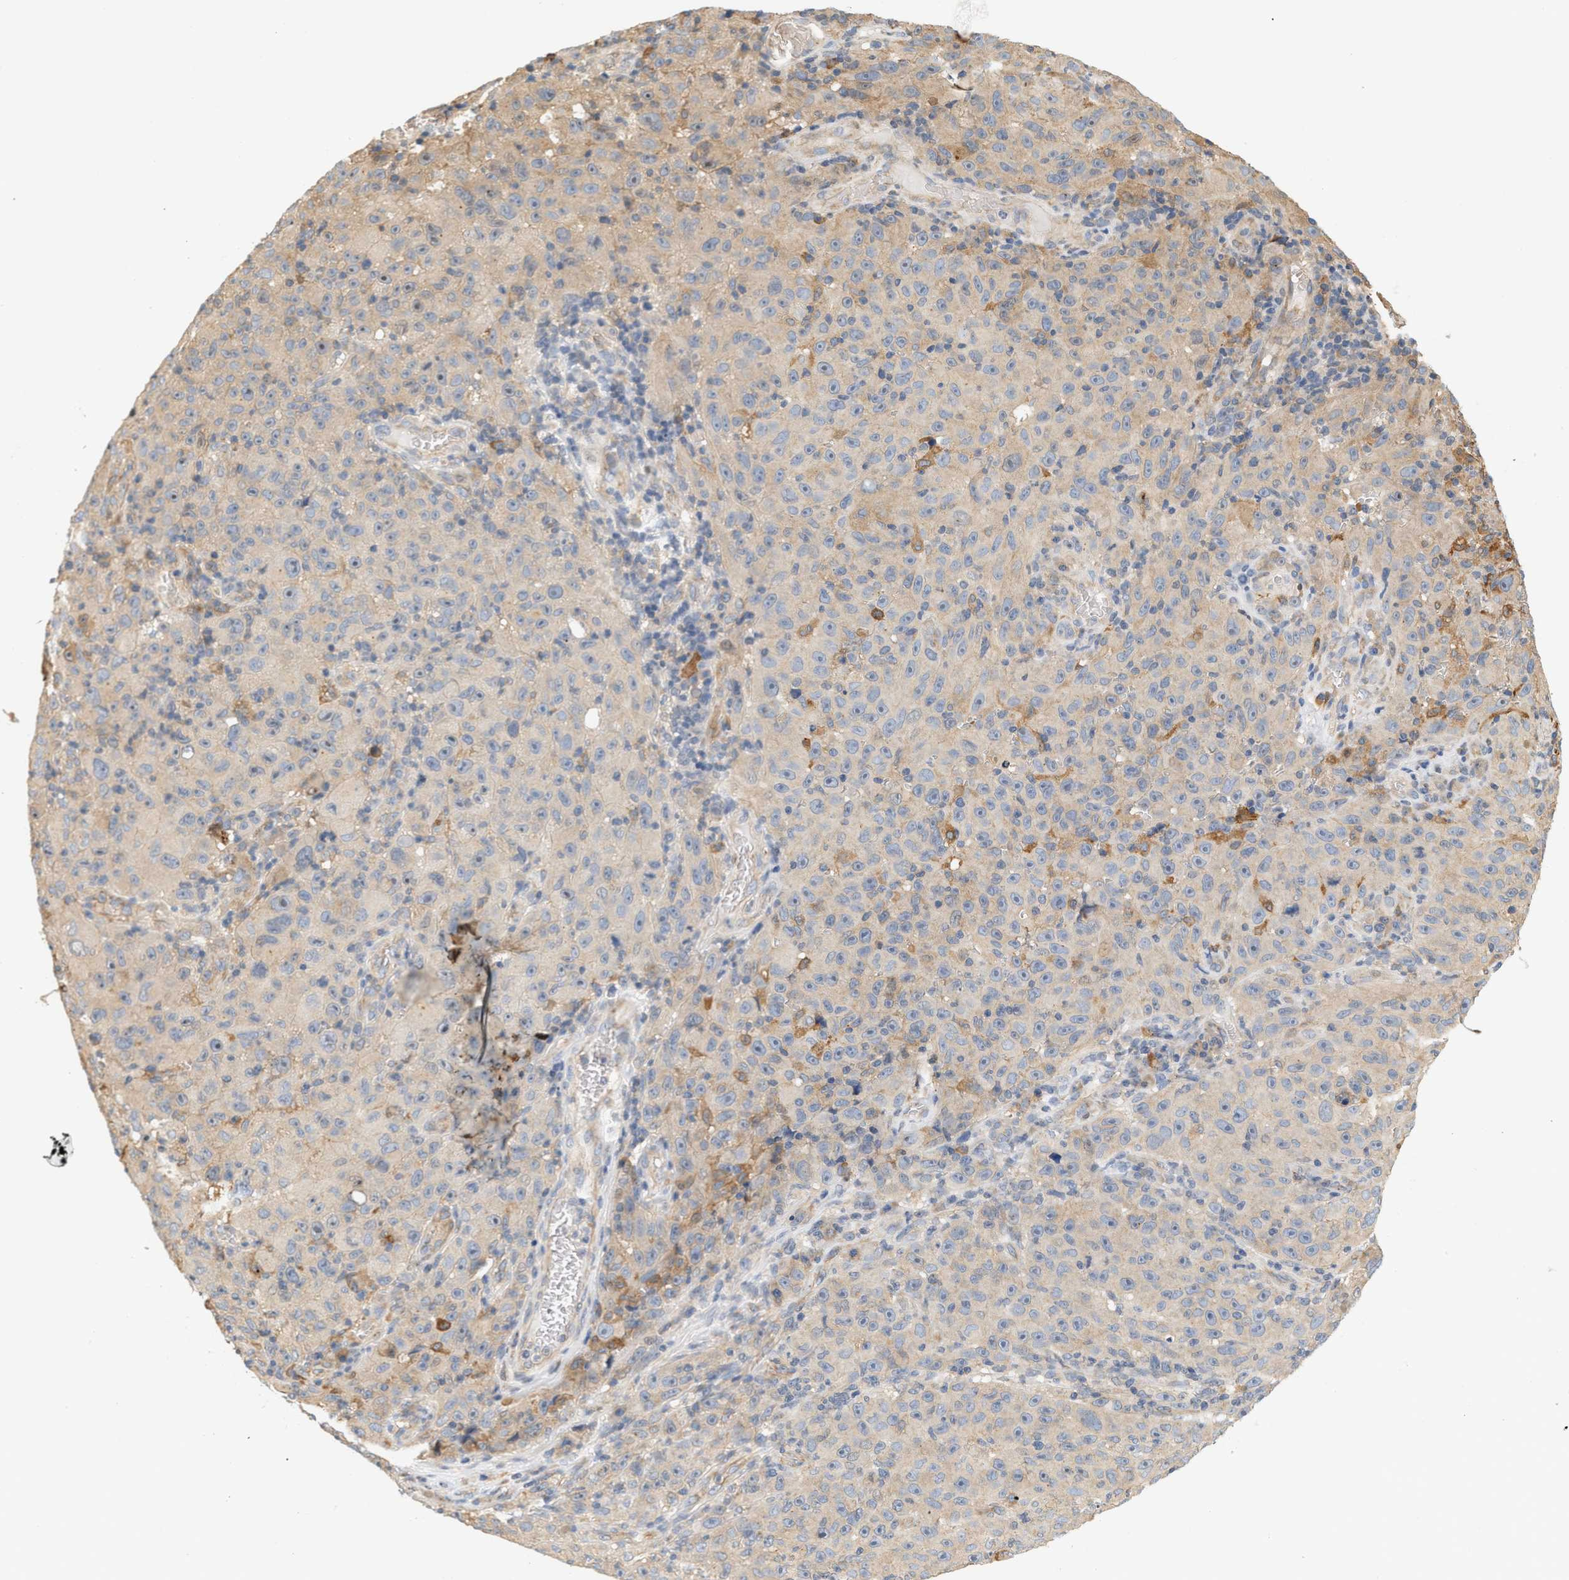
{"staining": {"intensity": "weak", "quantity": "25%-75%", "location": "cytoplasmic/membranous"}, "tissue": "melanoma", "cell_type": "Tumor cells", "image_type": "cancer", "snomed": [{"axis": "morphology", "description": "Malignant melanoma, NOS"}, {"axis": "topography", "description": "Skin"}], "caption": "About 25%-75% of tumor cells in human malignant melanoma show weak cytoplasmic/membranous protein positivity as visualized by brown immunohistochemical staining.", "gene": "CTXN1", "patient": {"sex": "female", "age": 82}}